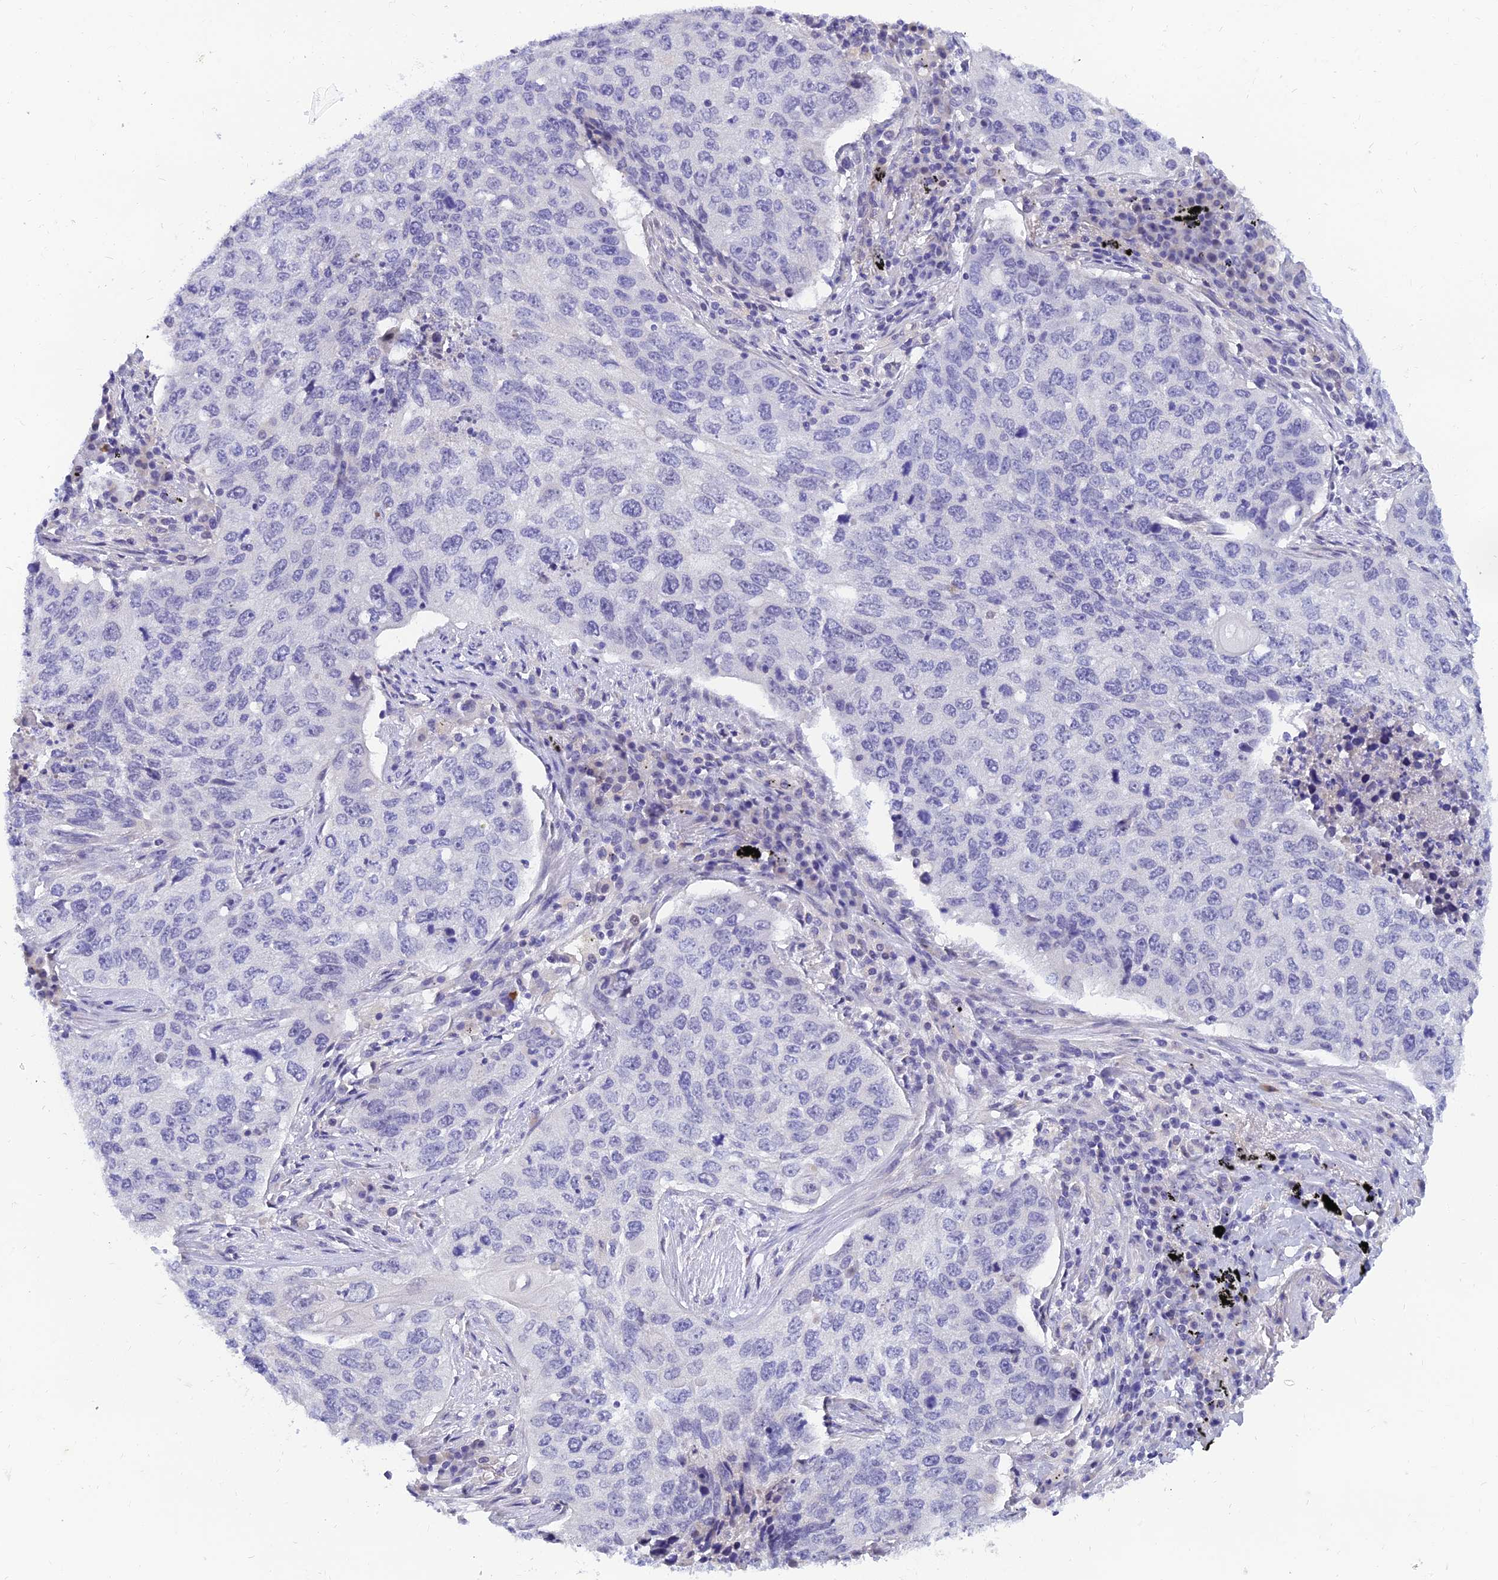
{"staining": {"intensity": "negative", "quantity": "none", "location": "none"}, "tissue": "lung cancer", "cell_type": "Tumor cells", "image_type": "cancer", "snomed": [{"axis": "morphology", "description": "Squamous cell carcinoma, NOS"}, {"axis": "topography", "description": "Lung"}], "caption": "This photomicrograph is of lung cancer stained with IHC to label a protein in brown with the nuclei are counter-stained blue. There is no staining in tumor cells. (DAB (3,3'-diaminobenzidine) immunohistochemistry, high magnification).", "gene": "TMEM161B", "patient": {"sex": "female", "age": 63}}